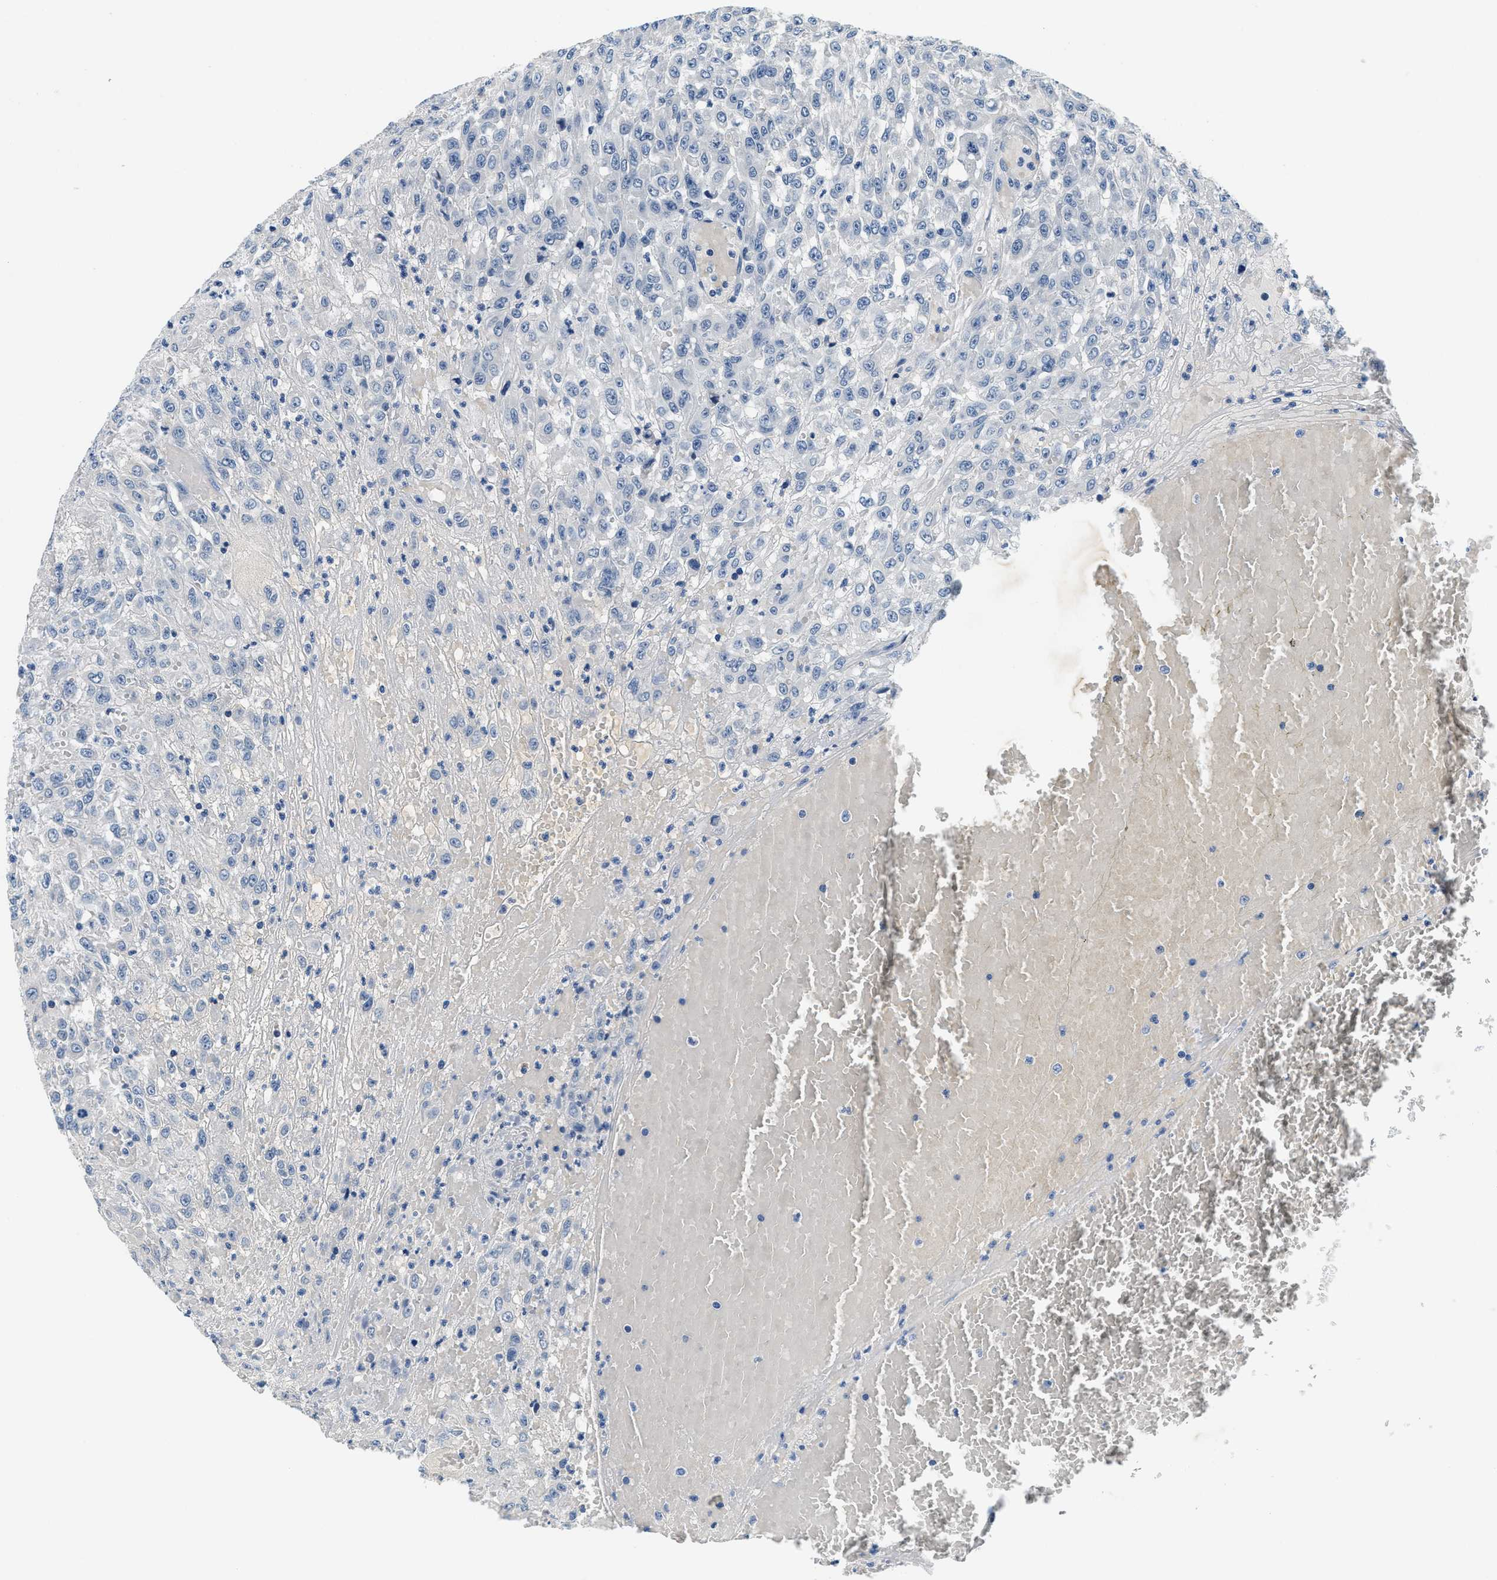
{"staining": {"intensity": "negative", "quantity": "none", "location": "none"}, "tissue": "urothelial cancer", "cell_type": "Tumor cells", "image_type": "cancer", "snomed": [{"axis": "morphology", "description": "Urothelial carcinoma, High grade"}, {"axis": "topography", "description": "Urinary bladder"}], "caption": "Image shows no protein positivity in tumor cells of urothelial cancer tissue.", "gene": "ALDH3A2", "patient": {"sex": "male", "age": 46}}